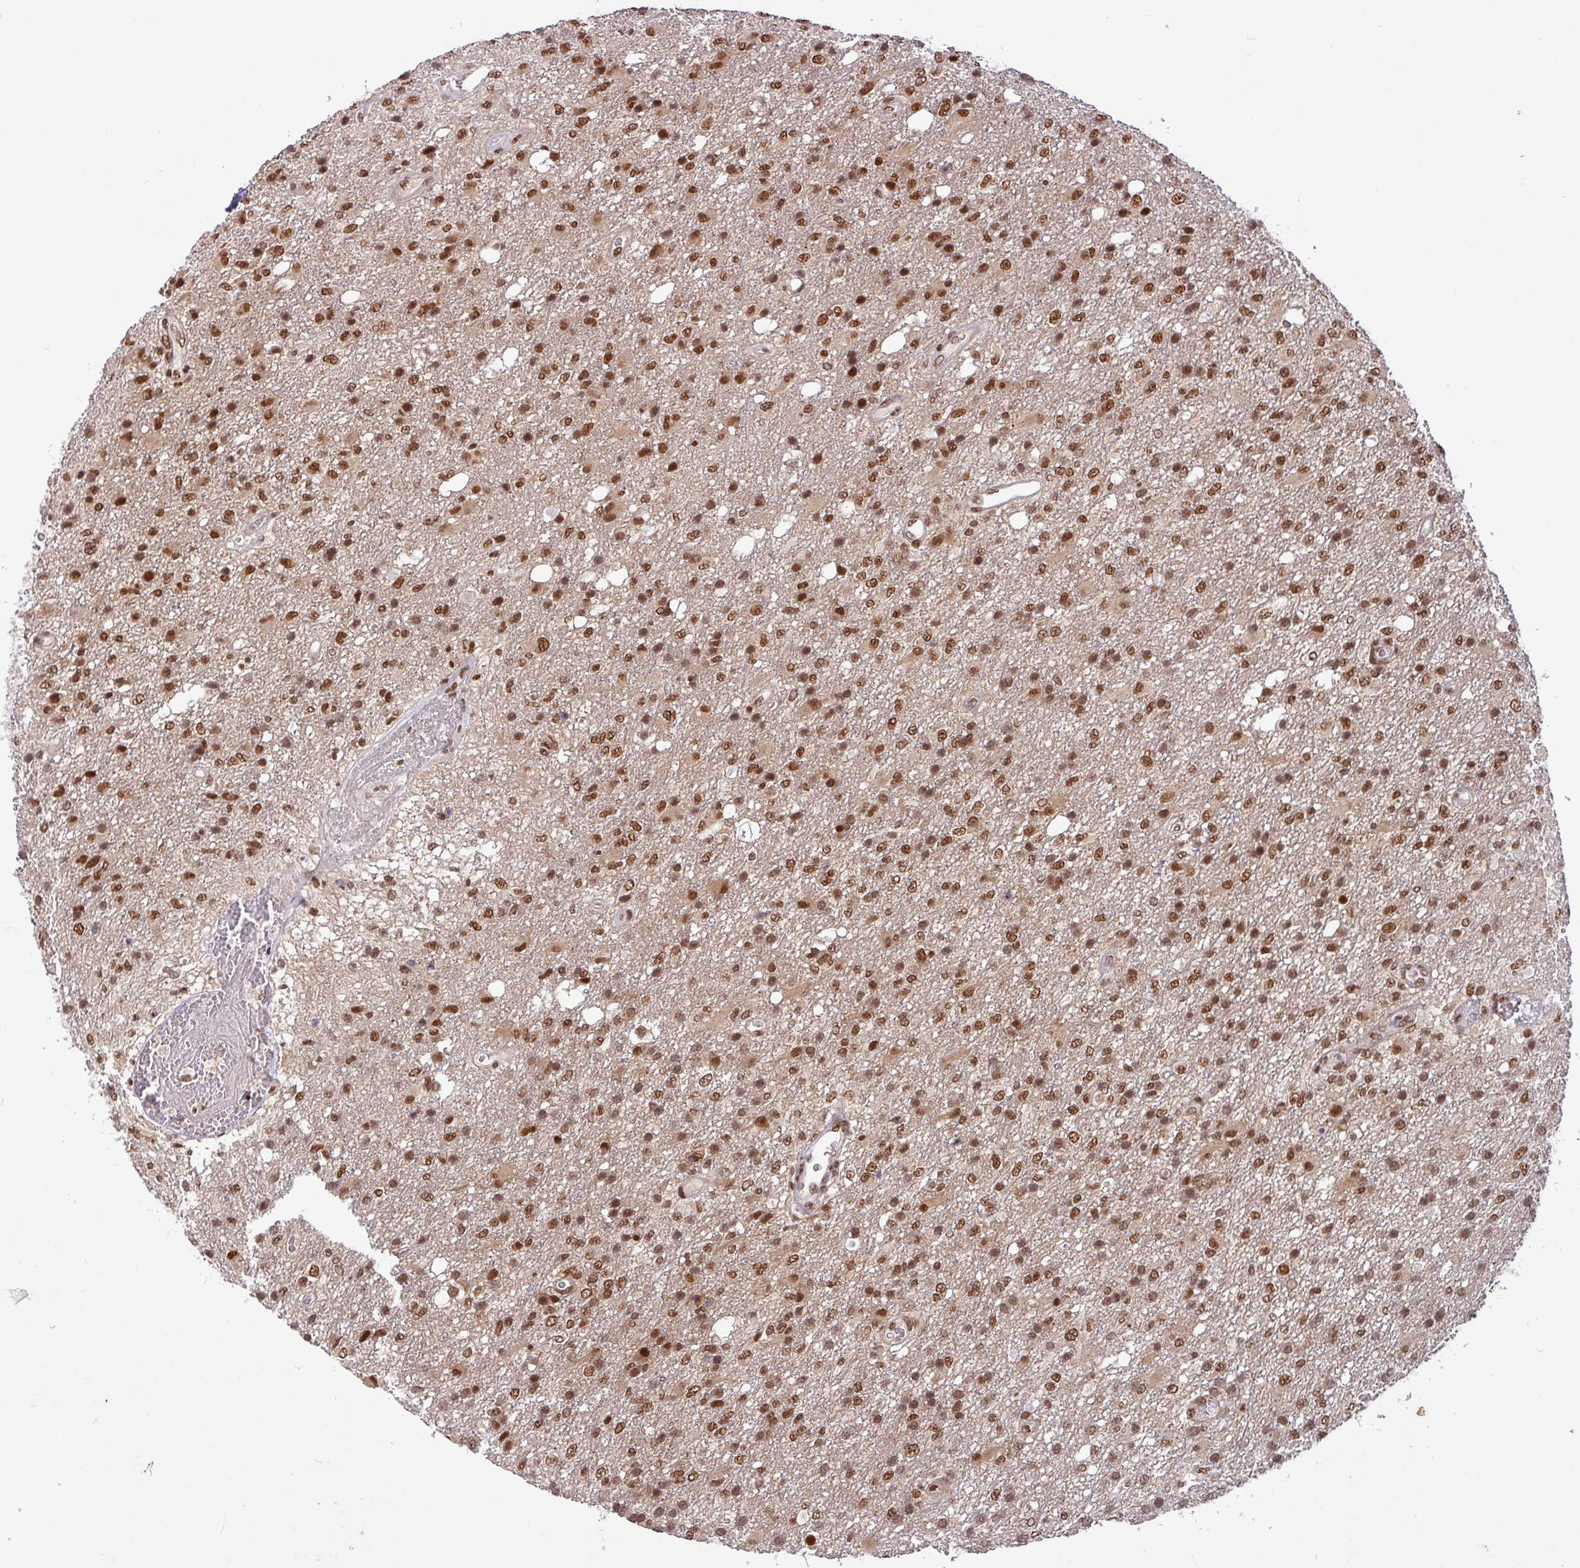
{"staining": {"intensity": "strong", "quantity": ">75%", "location": "nuclear"}, "tissue": "glioma", "cell_type": "Tumor cells", "image_type": "cancer", "snomed": [{"axis": "morphology", "description": "Glioma, malignant, High grade"}, {"axis": "topography", "description": "Brain"}], "caption": "Malignant glioma (high-grade) stained with a brown dye demonstrates strong nuclear positive expression in about >75% of tumor cells.", "gene": "SRSF2", "patient": {"sex": "female", "age": 74}}